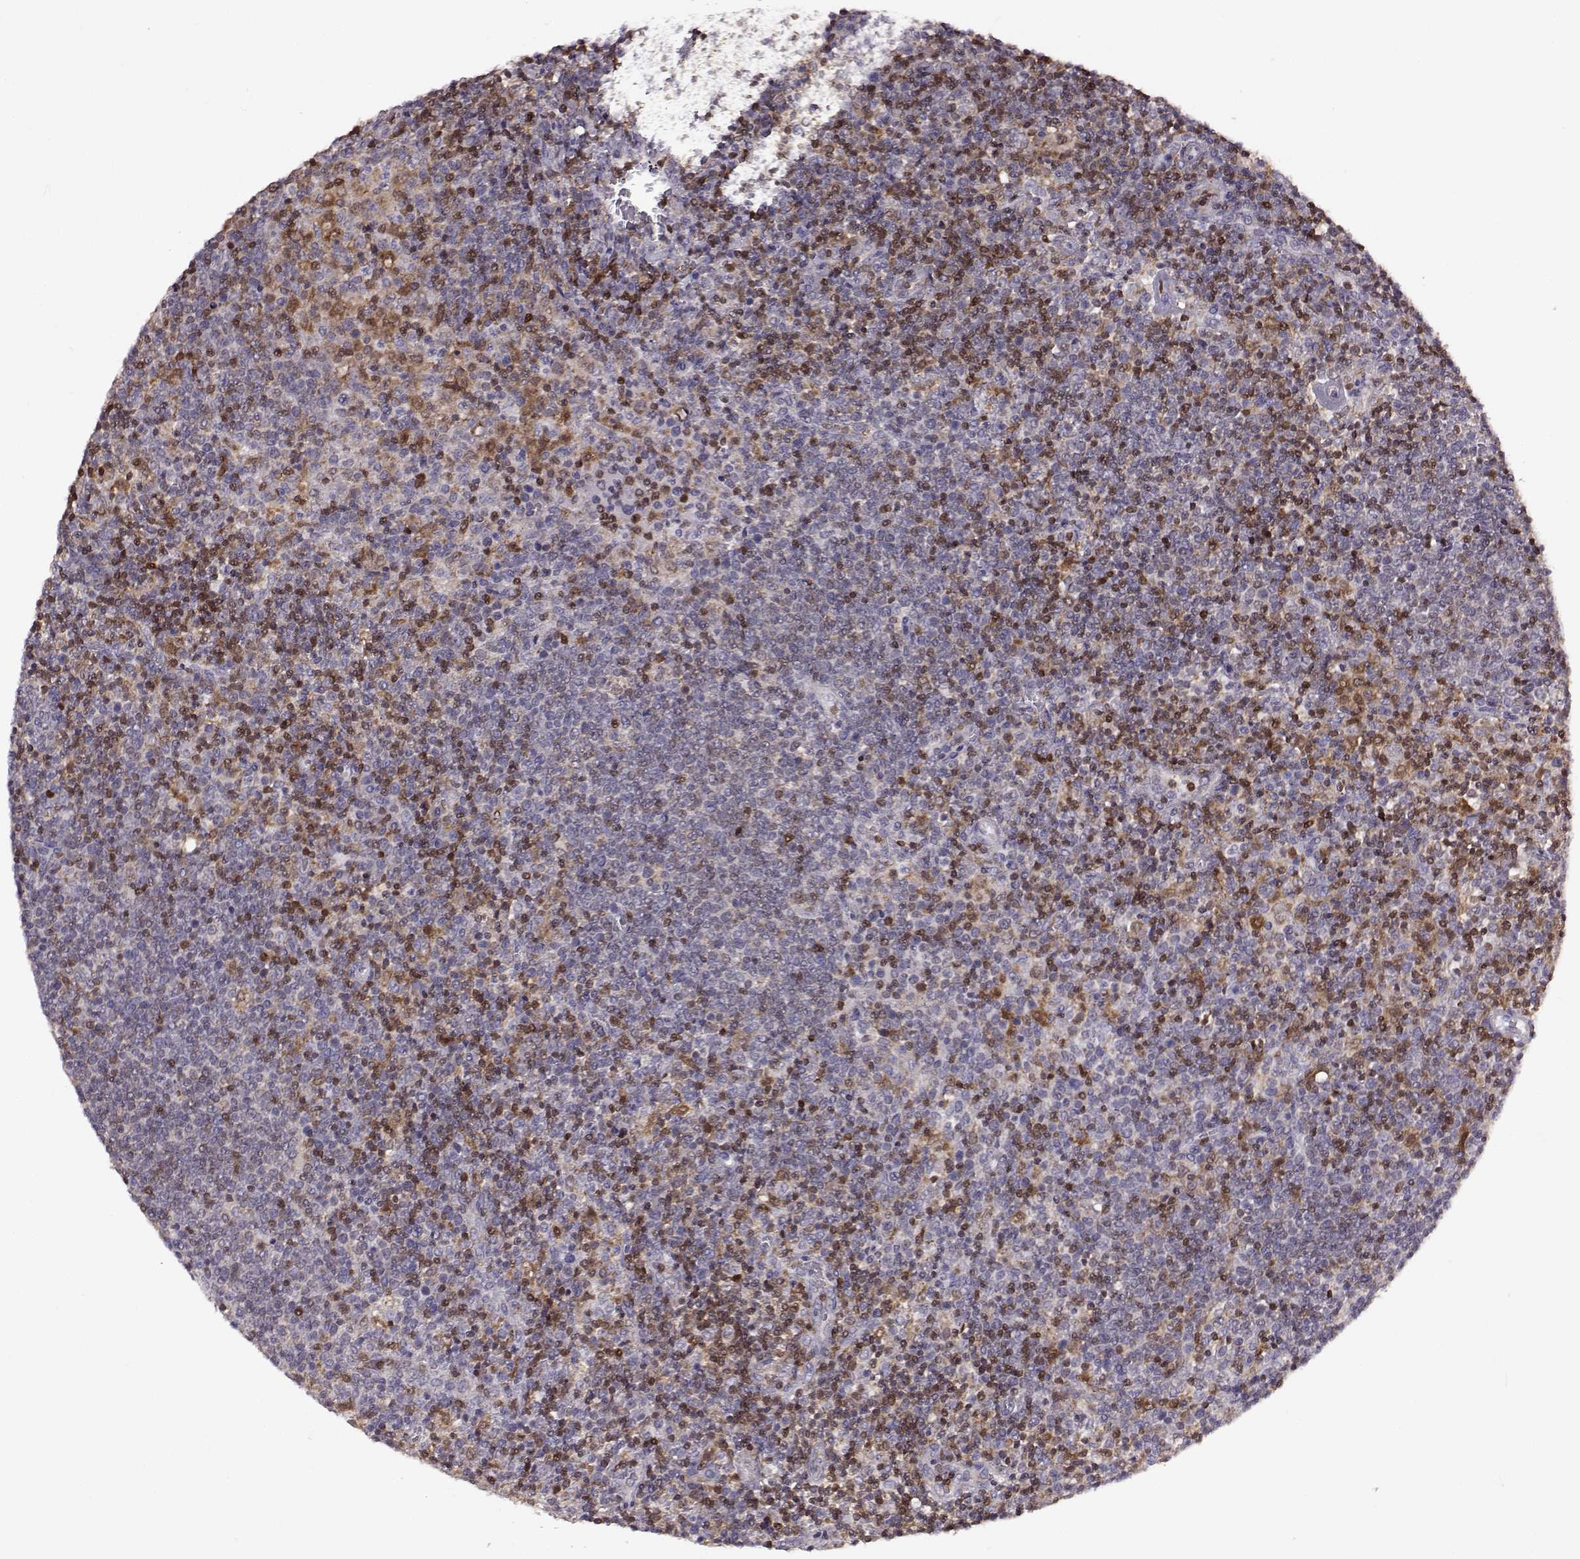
{"staining": {"intensity": "negative", "quantity": "none", "location": "none"}, "tissue": "lymphoma", "cell_type": "Tumor cells", "image_type": "cancer", "snomed": [{"axis": "morphology", "description": "Malignant lymphoma, non-Hodgkin's type, High grade"}, {"axis": "topography", "description": "Lymph node"}], "caption": "Immunohistochemistry of human lymphoma exhibits no positivity in tumor cells.", "gene": "DOK2", "patient": {"sex": "male", "age": 61}}